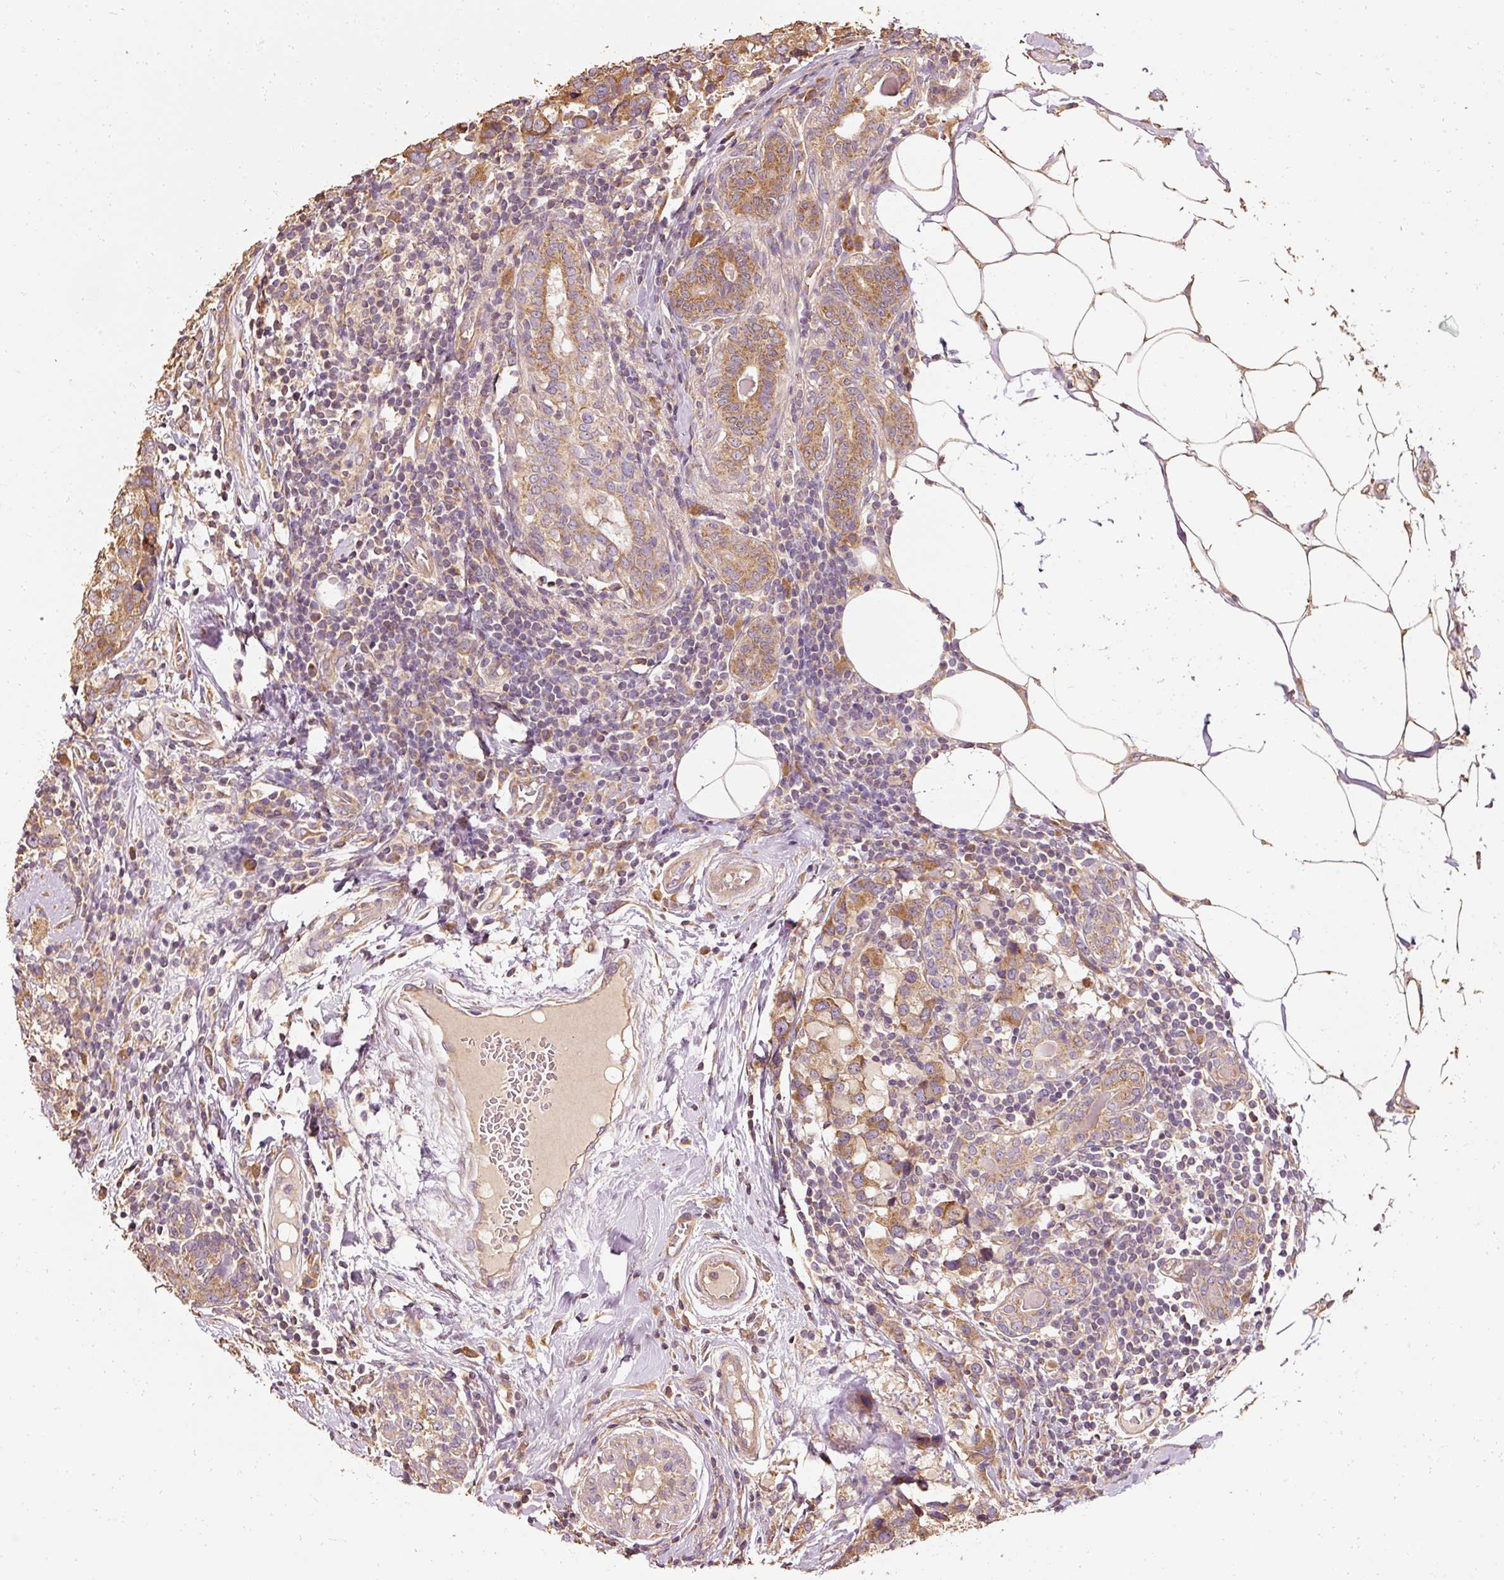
{"staining": {"intensity": "moderate", "quantity": ">75%", "location": "cytoplasmic/membranous"}, "tissue": "breast cancer", "cell_type": "Tumor cells", "image_type": "cancer", "snomed": [{"axis": "morphology", "description": "Lobular carcinoma"}, {"axis": "topography", "description": "Breast"}], "caption": "Breast cancer stained with immunohistochemistry (IHC) displays moderate cytoplasmic/membranous staining in about >75% of tumor cells. The protein is shown in brown color, while the nuclei are stained blue.", "gene": "EFHC1", "patient": {"sex": "female", "age": 59}}